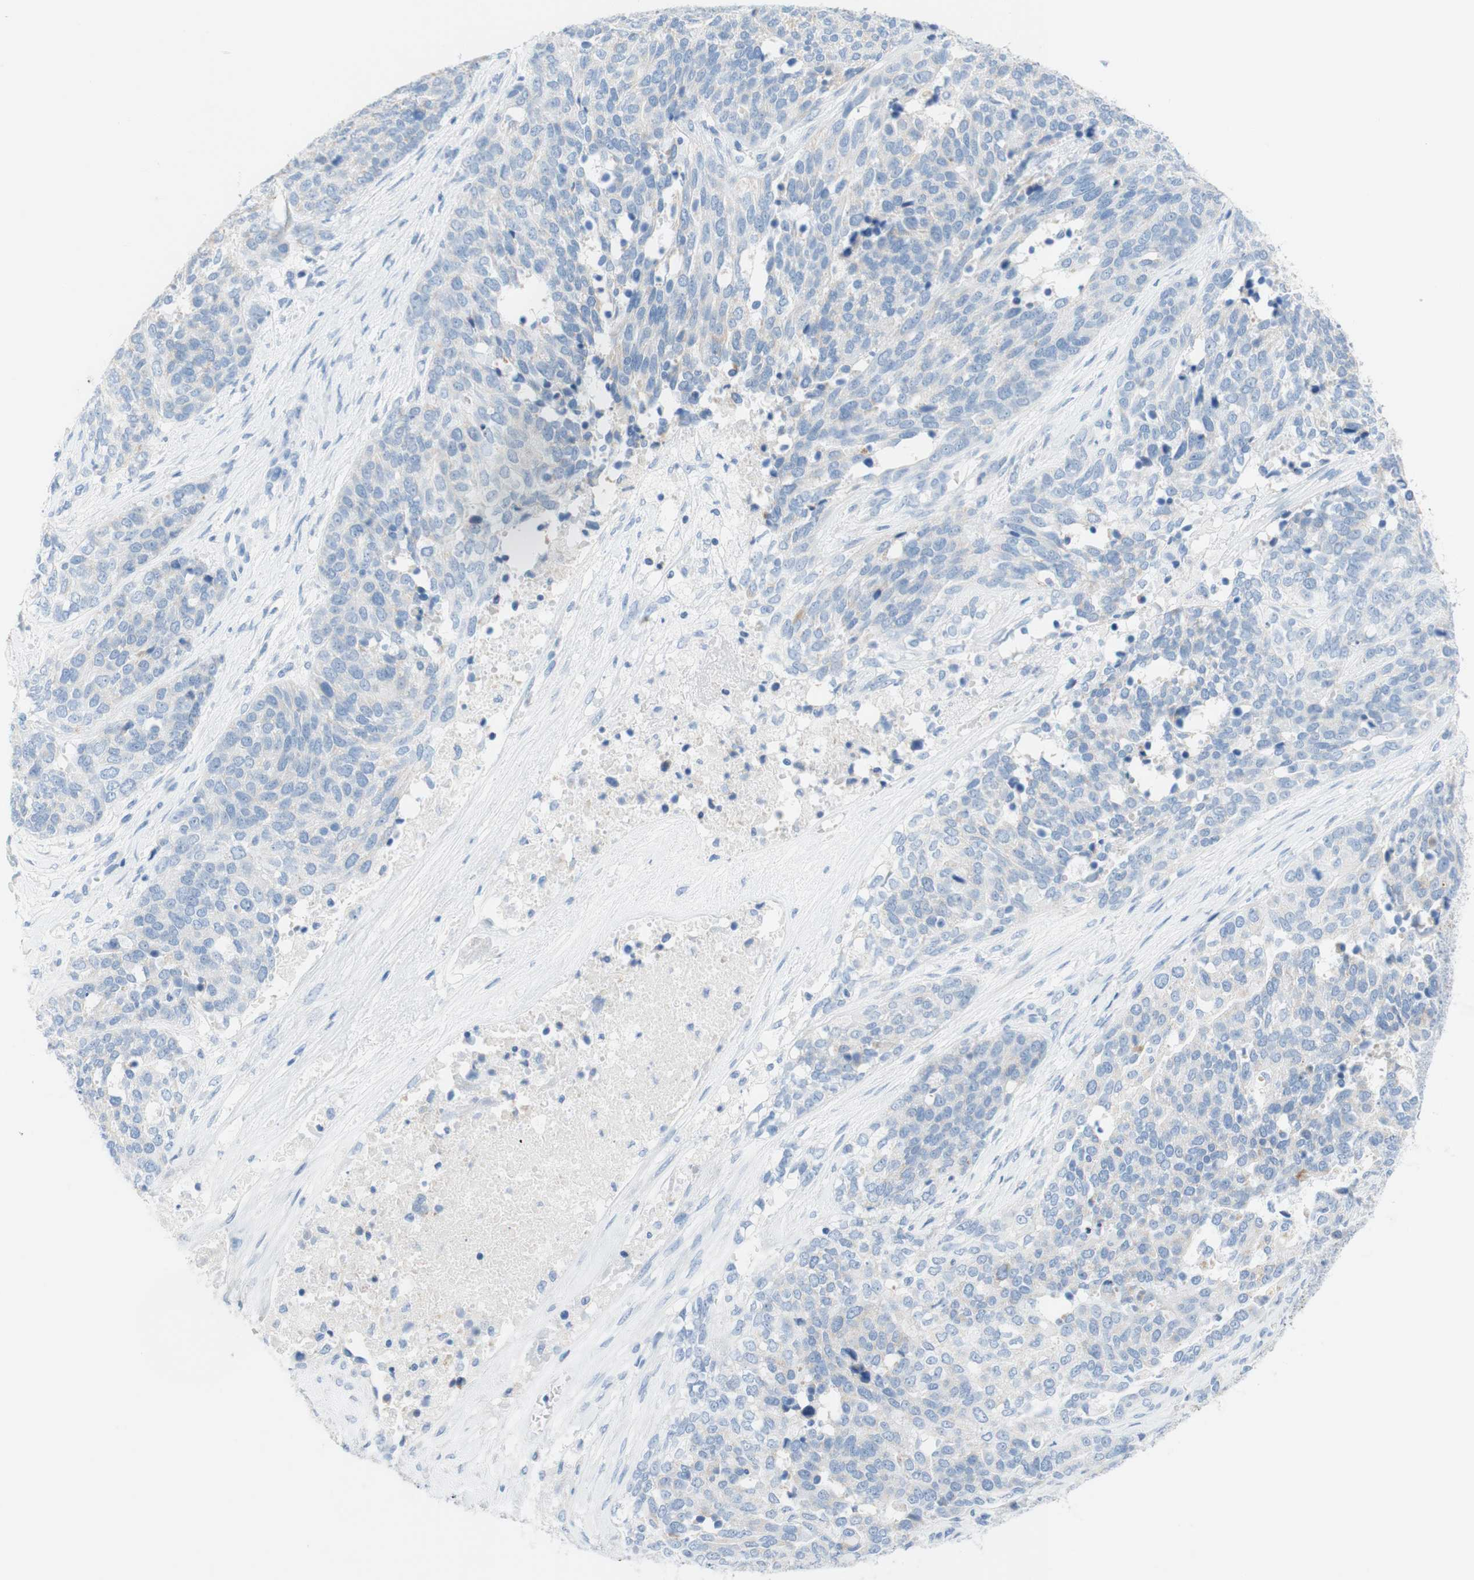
{"staining": {"intensity": "negative", "quantity": "none", "location": "none"}, "tissue": "ovarian cancer", "cell_type": "Tumor cells", "image_type": "cancer", "snomed": [{"axis": "morphology", "description": "Cystadenocarcinoma, serous, NOS"}, {"axis": "topography", "description": "Ovary"}], "caption": "High magnification brightfield microscopy of ovarian serous cystadenocarcinoma stained with DAB (3,3'-diaminobenzidine) (brown) and counterstained with hematoxylin (blue): tumor cells show no significant expression.", "gene": "CEACAM1", "patient": {"sex": "female", "age": 44}}